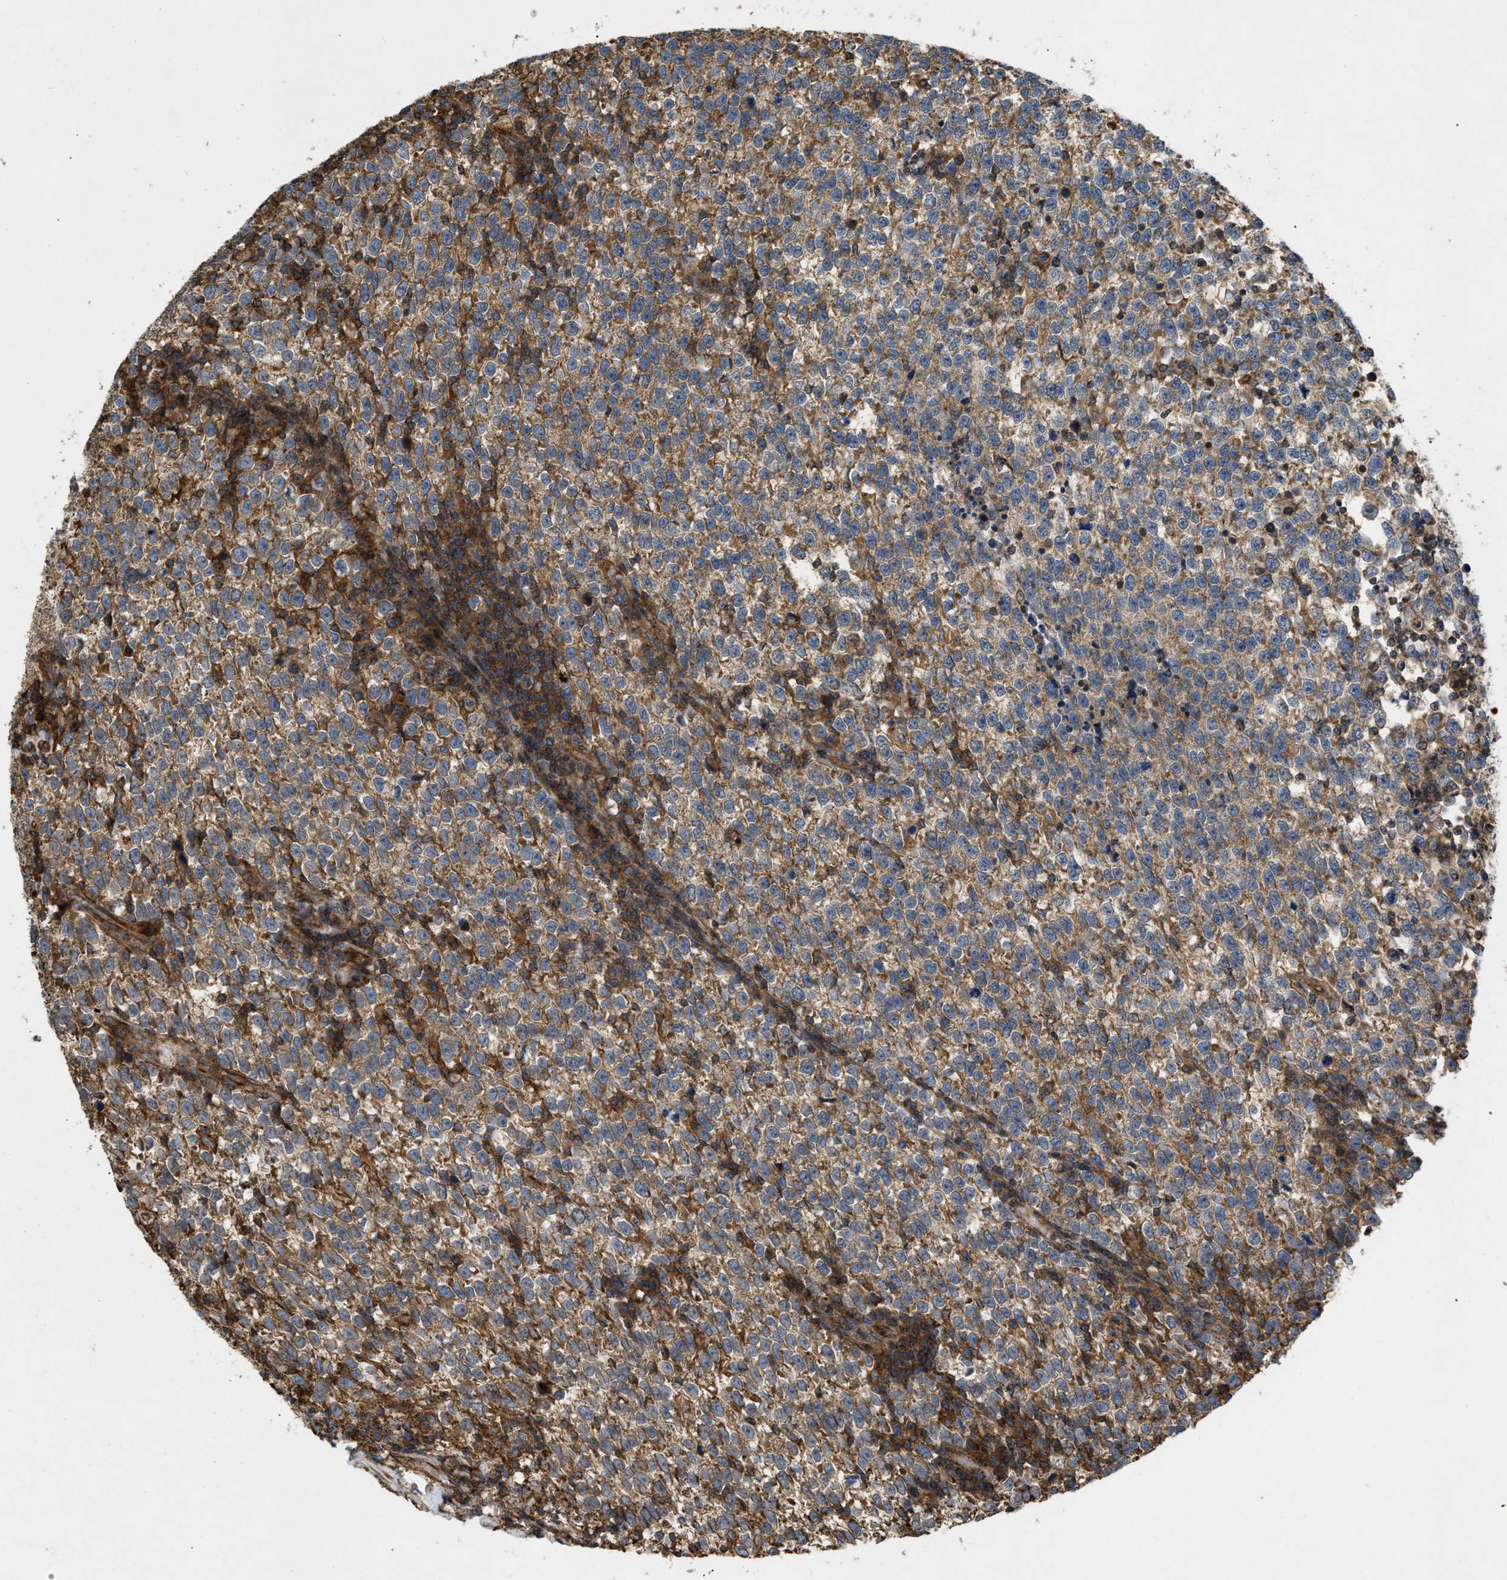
{"staining": {"intensity": "moderate", "quantity": ">75%", "location": "cytoplasmic/membranous"}, "tissue": "testis cancer", "cell_type": "Tumor cells", "image_type": "cancer", "snomed": [{"axis": "morphology", "description": "Normal tissue, NOS"}, {"axis": "morphology", "description": "Seminoma, NOS"}, {"axis": "topography", "description": "Testis"}], "caption": "DAB (3,3'-diaminobenzidine) immunohistochemical staining of human seminoma (testis) displays moderate cytoplasmic/membranous protein expression in about >75% of tumor cells.", "gene": "GNB4", "patient": {"sex": "male", "age": 43}}